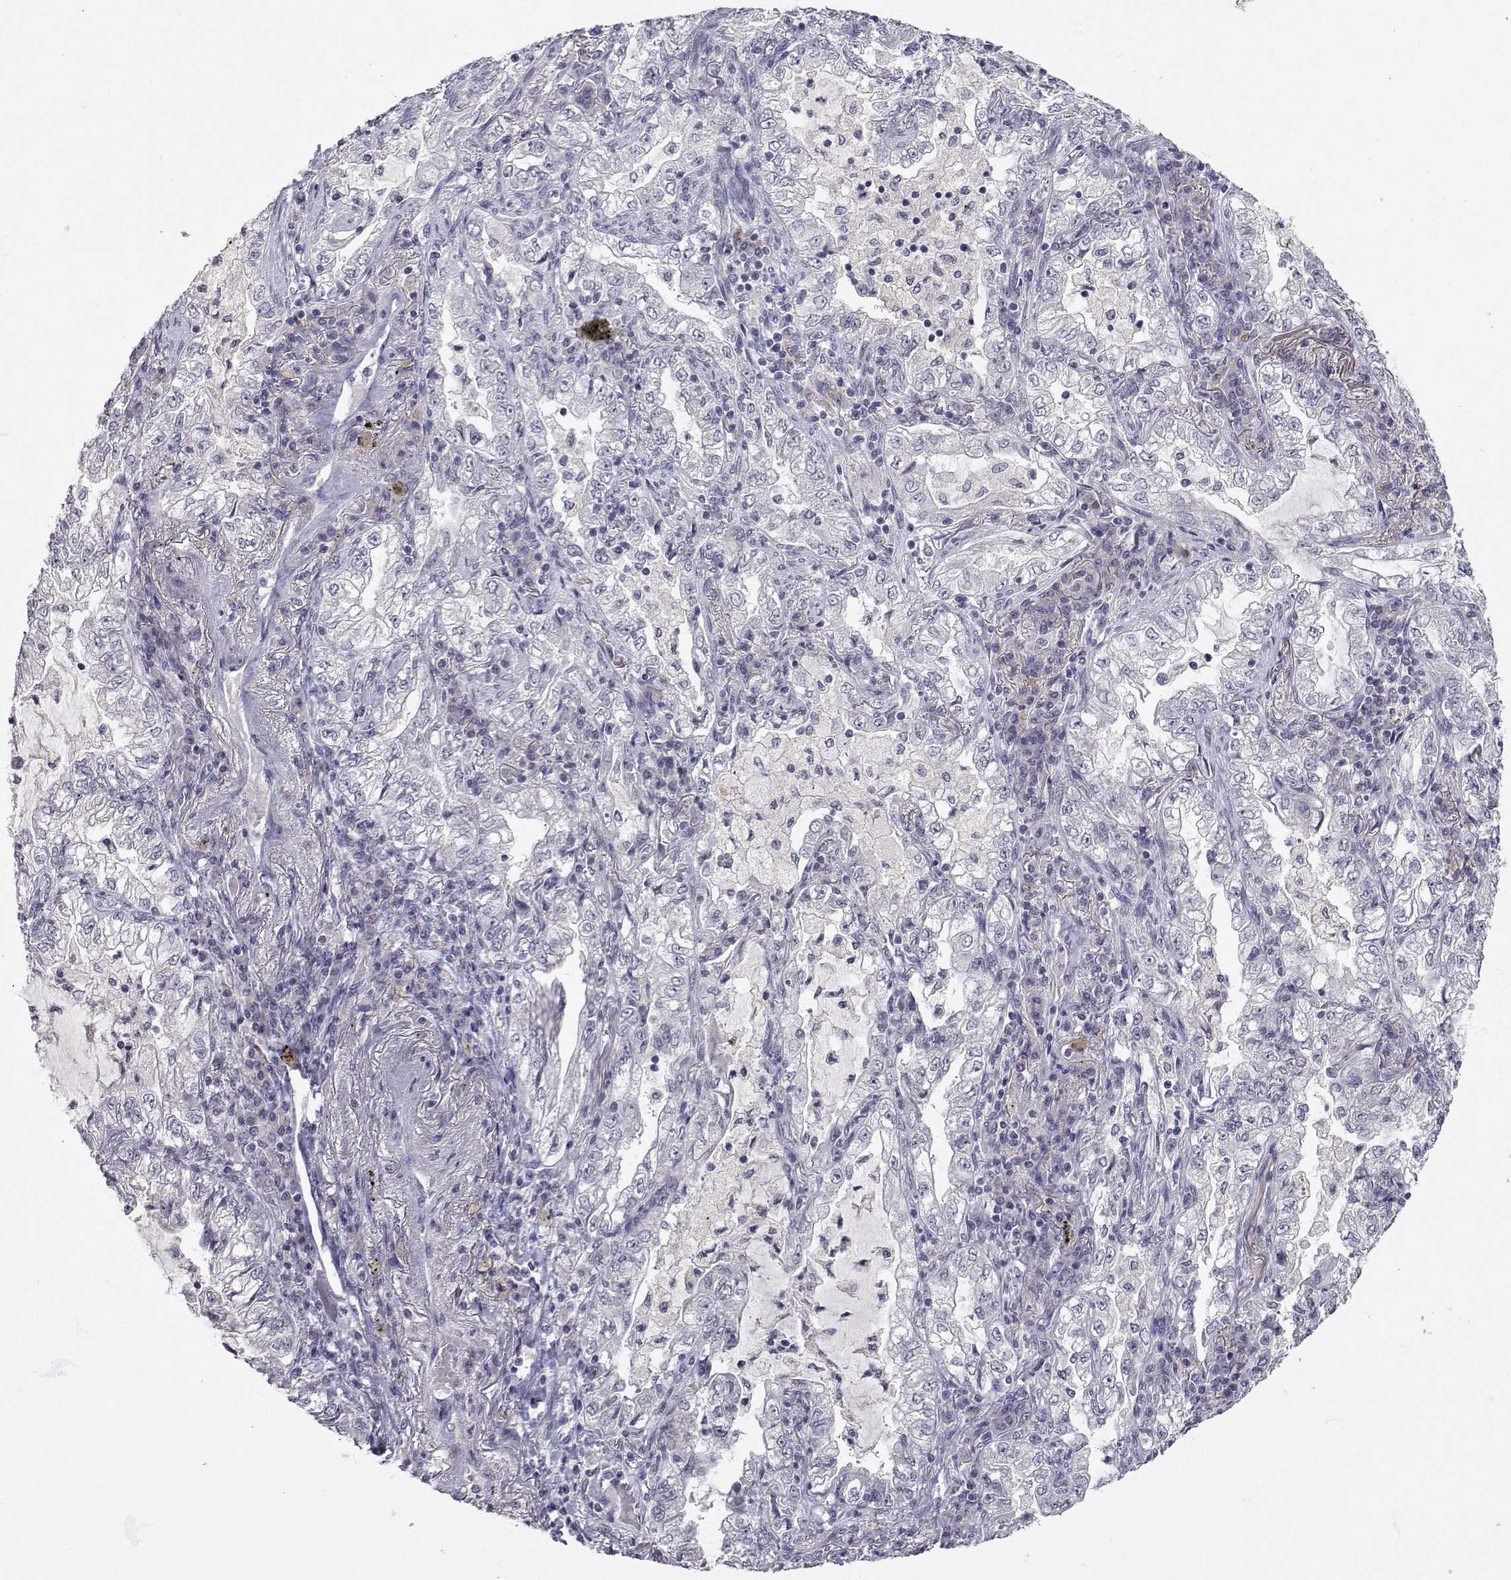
{"staining": {"intensity": "negative", "quantity": "none", "location": "none"}, "tissue": "lung cancer", "cell_type": "Tumor cells", "image_type": "cancer", "snomed": [{"axis": "morphology", "description": "Adenocarcinoma, NOS"}, {"axis": "topography", "description": "Lung"}], "caption": "Immunohistochemical staining of lung cancer (adenocarcinoma) displays no significant staining in tumor cells.", "gene": "SLC6A3", "patient": {"sex": "female", "age": 73}}